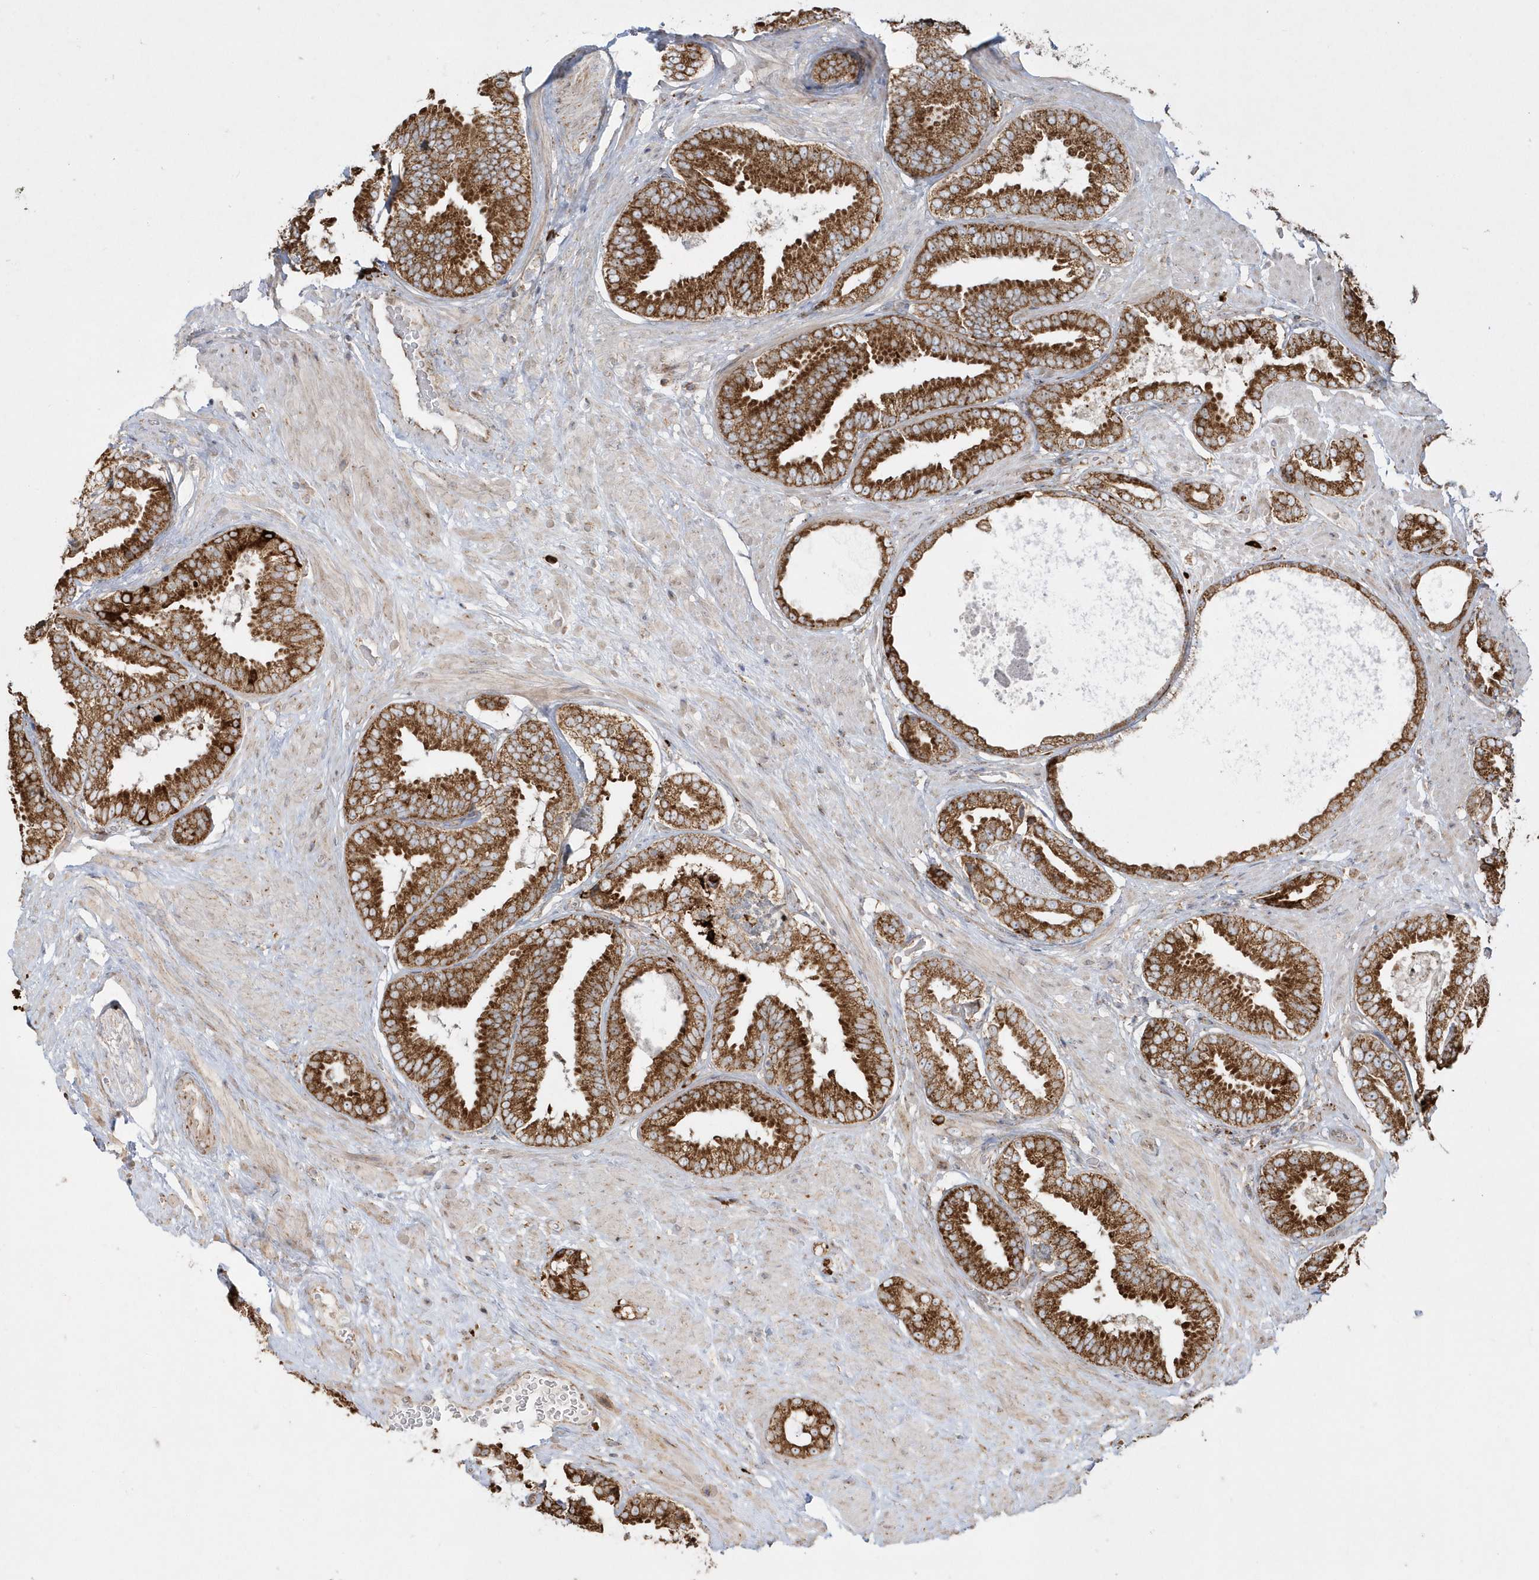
{"staining": {"intensity": "strong", "quantity": ">75%", "location": "cytoplasmic/membranous"}, "tissue": "prostate cancer", "cell_type": "Tumor cells", "image_type": "cancer", "snomed": [{"axis": "morphology", "description": "Normal tissue, NOS"}, {"axis": "morphology", "description": "Adenocarcinoma, Low grade"}, {"axis": "topography", "description": "Prostate"}, {"axis": "topography", "description": "Peripheral nerve tissue"}], "caption": "An image of low-grade adenocarcinoma (prostate) stained for a protein displays strong cytoplasmic/membranous brown staining in tumor cells. (IHC, brightfield microscopy, high magnification).", "gene": "SH3BP2", "patient": {"sex": "male", "age": 71}}